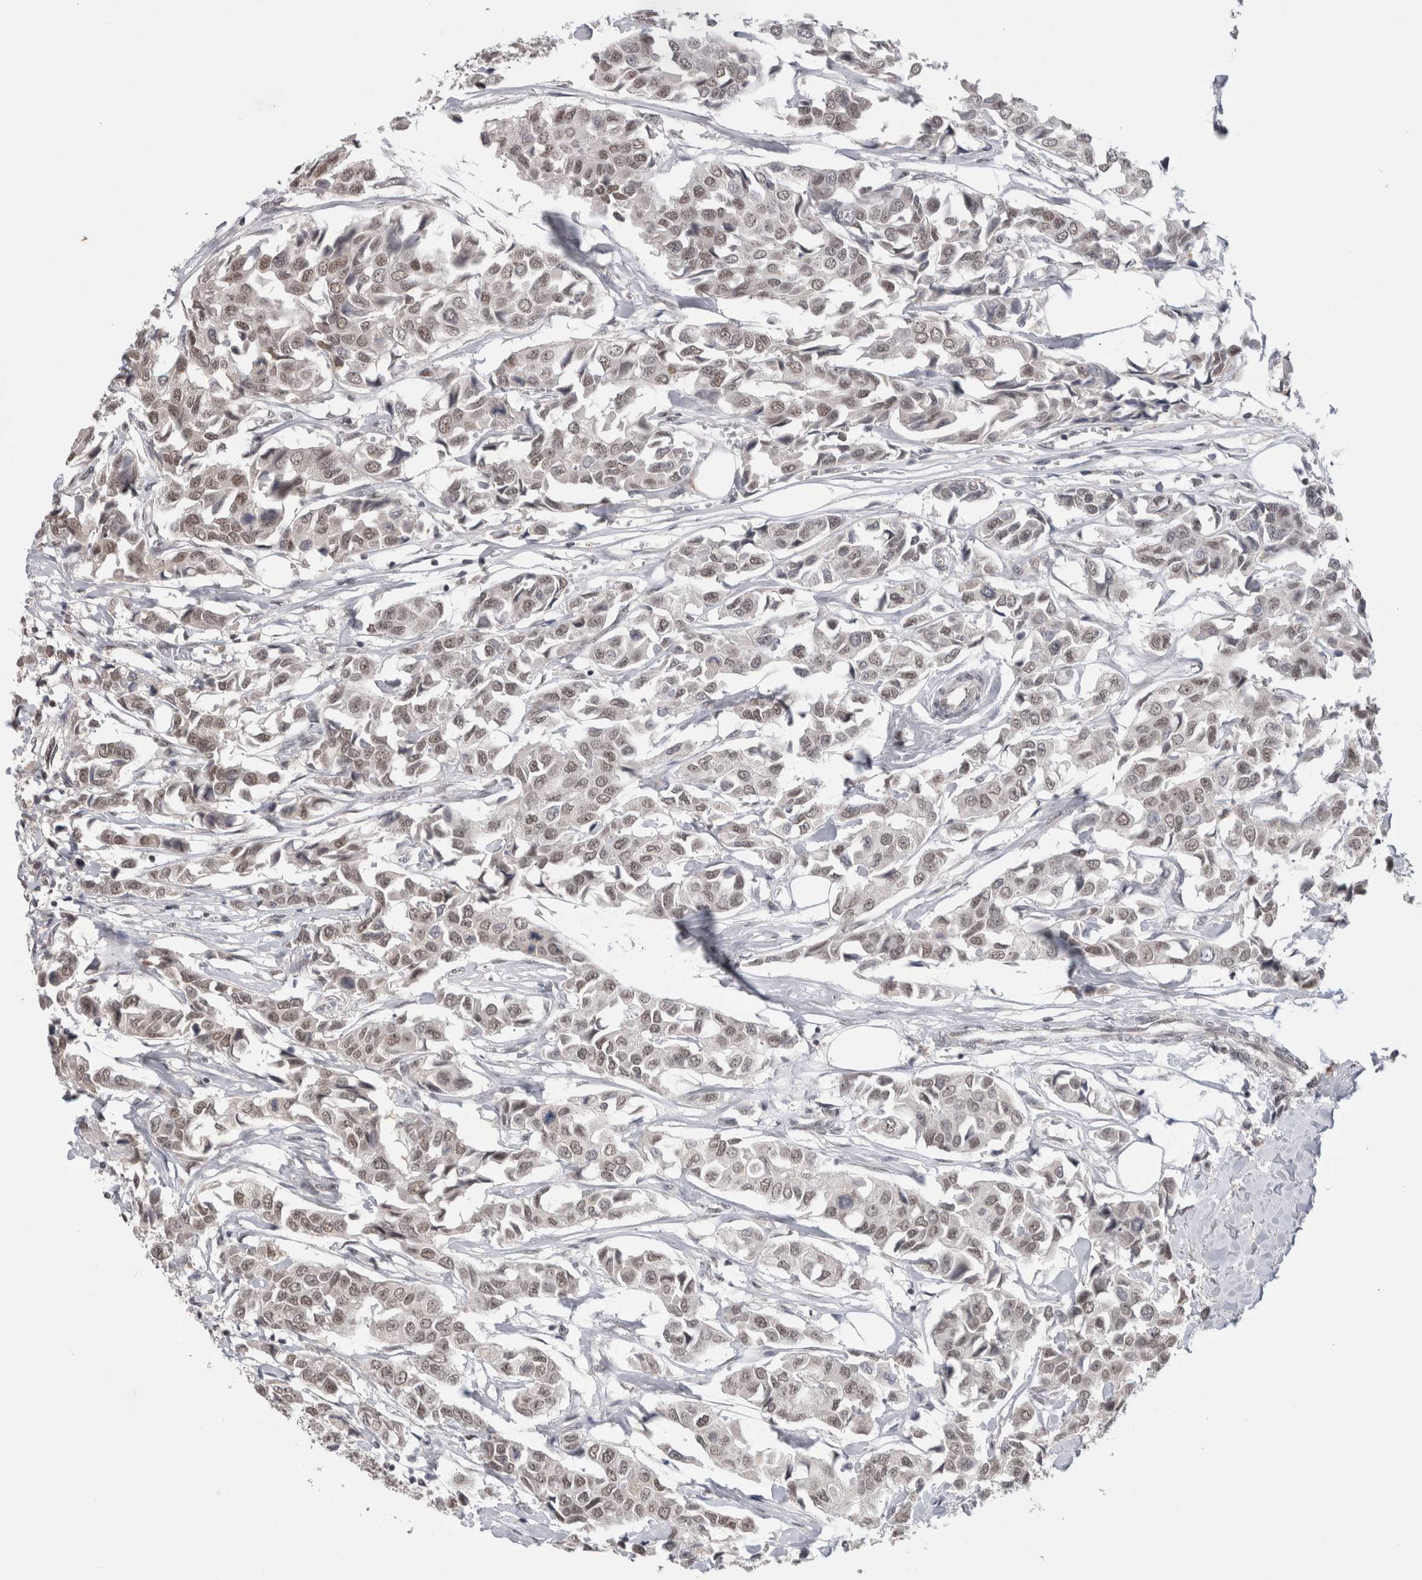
{"staining": {"intensity": "weak", "quantity": "25%-75%", "location": "nuclear"}, "tissue": "breast cancer", "cell_type": "Tumor cells", "image_type": "cancer", "snomed": [{"axis": "morphology", "description": "Duct carcinoma"}, {"axis": "topography", "description": "Breast"}], "caption": "Immunohistochemical staining of breast infiltrating ductal carcinoma reveals low levels of weak nuclear staining in approximately 25%-75% of tumor cells.", "gene": "DAXX", "patient": {"sex": "female", "age": 80}}